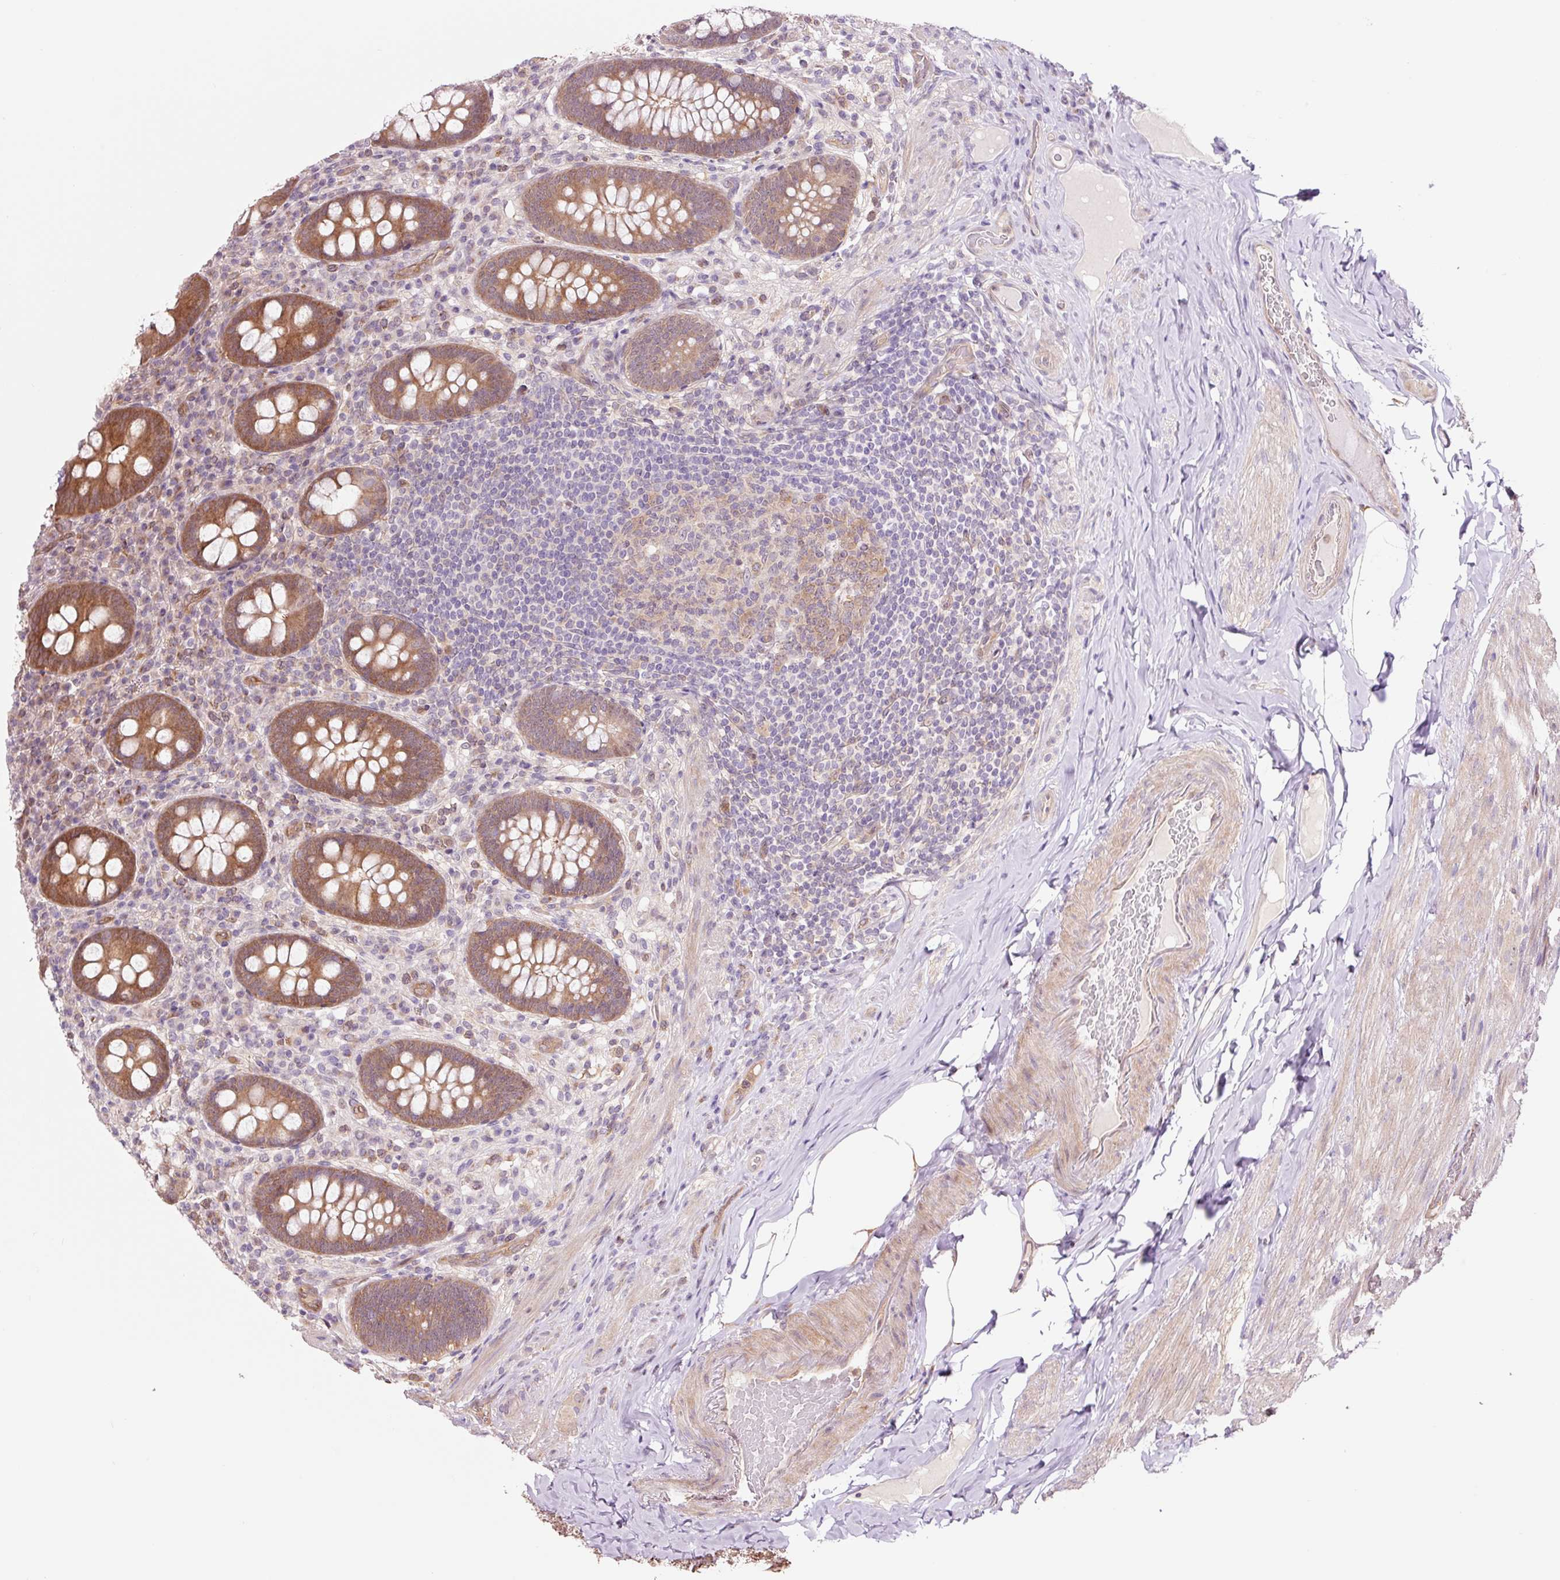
{"staining": {"intensity": "strong", "quantity": "25%-75%", "location": "cytoplasmic/membranous,nuclear"}, "tissue": "appendix", "cell_type": "Glandular cells", "image_type": "normal", "snomed": [{"axis": "morphology", "description": "Normal tissue, NOS"}, {"axis": "topography", "description": "Appendix"}], "caption": "Protein expression analysis of benign appendix exhibits strong cytoplasmic/membranous,nuclear positivity in approximately 25%-75% of glandular cells. The protein is shown in brown color, while the nuclei are stained blue.", "gene": "FBXL14", "patient": {"sex": "male", "age": 71}}